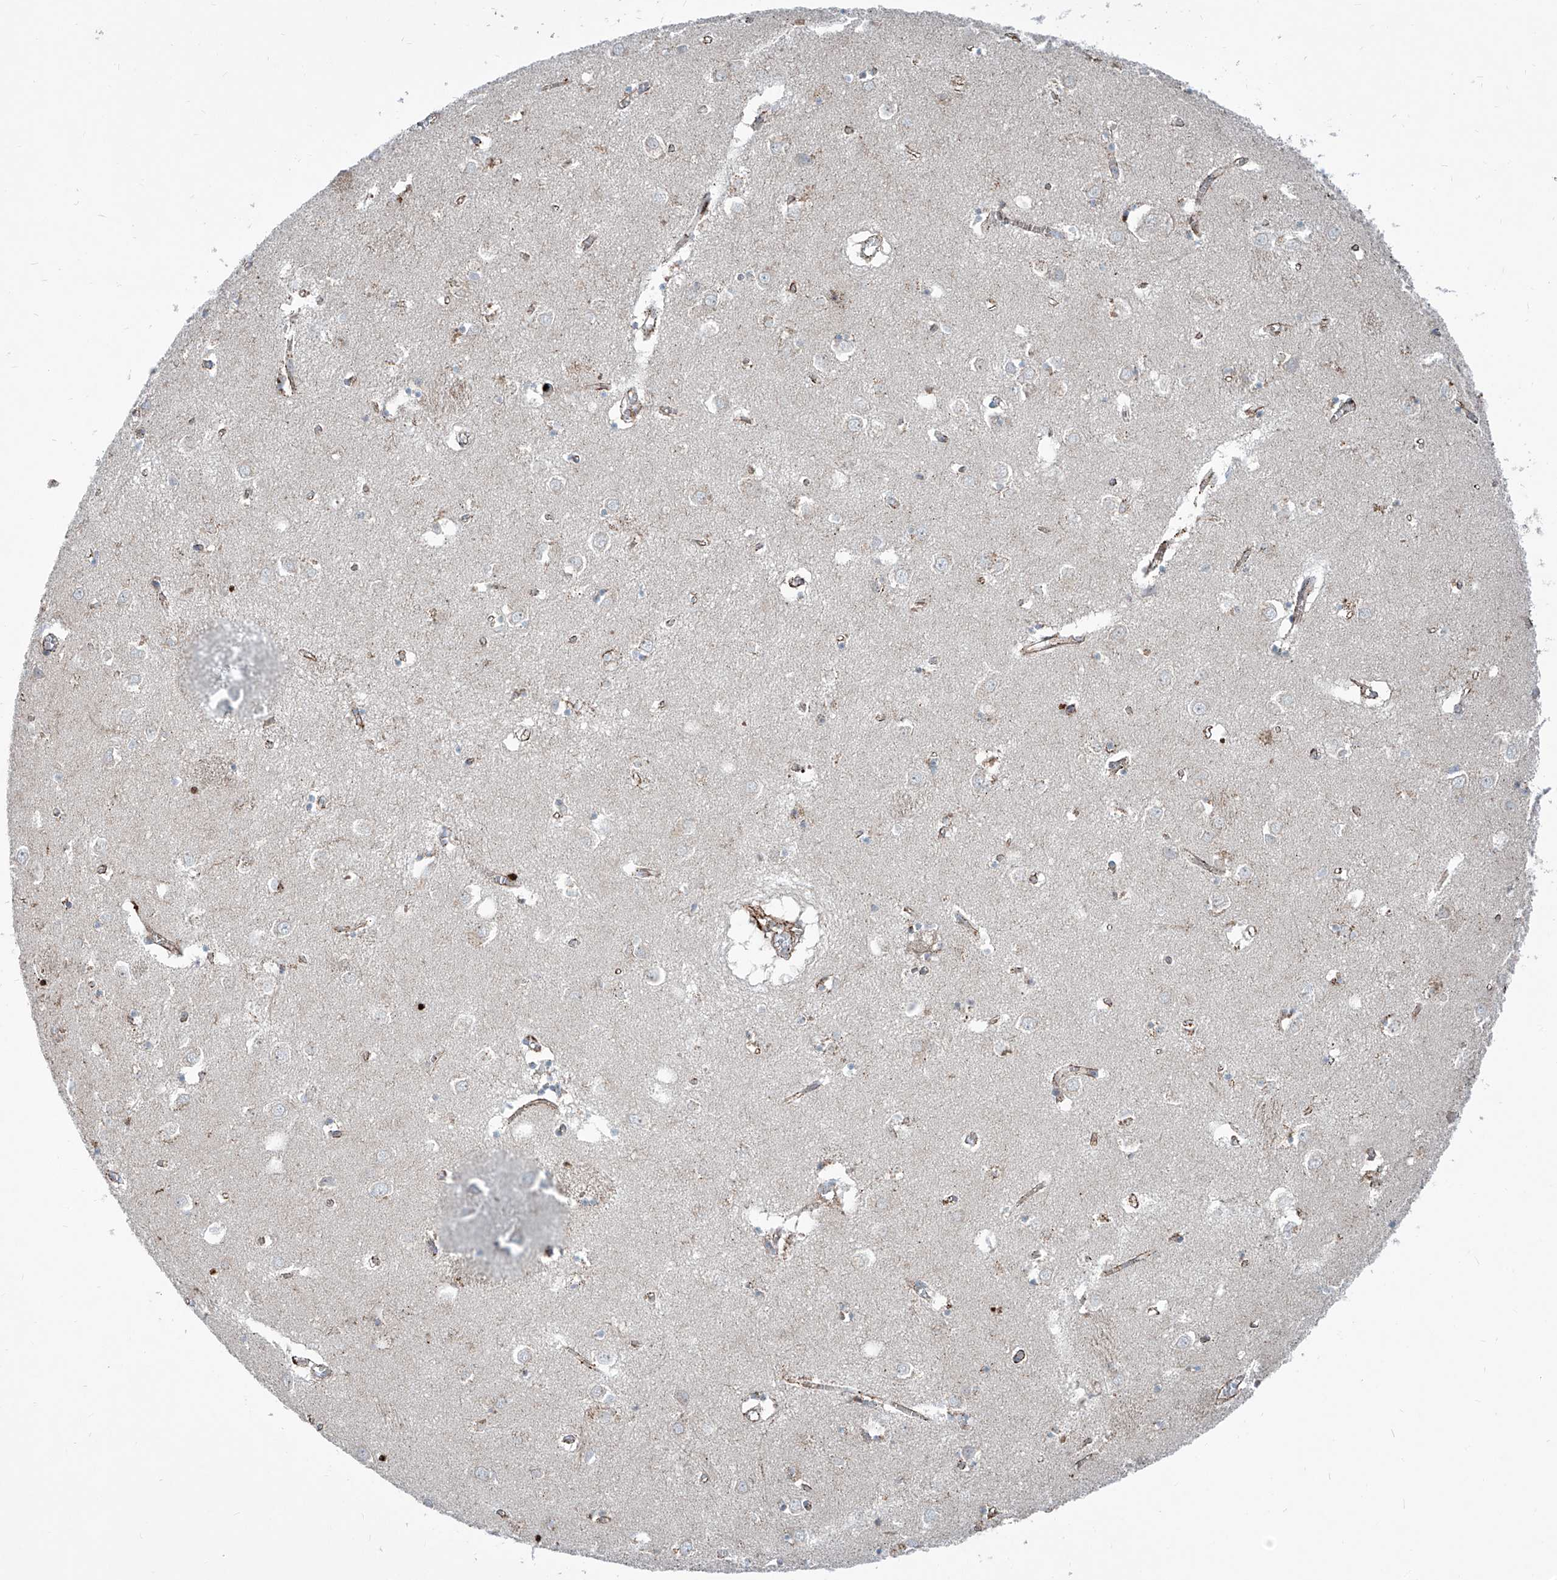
{"staining": {"intensity": "weak", "quantity": "<25%", "location": "cytoplasmic/membranous"}, "tissue": "caudate", "cell_type": "Glial cells", "image_type": "normal", "snomed": [{"axis": "morphology", "description": "Normal tissue, NOS"}, {"axis": "topography", "description": "Lateral ventricle wall"}], "caption": "Micrograph shows no protein staining in glial cells of benign caudate. Brightfield microscopy of immunohistochemistry stained with DAB (brown) and hematoxylin (blue), captured at high magnification.", "gene": "CDH5", "patient": {"sex": "male", "age": 70}}